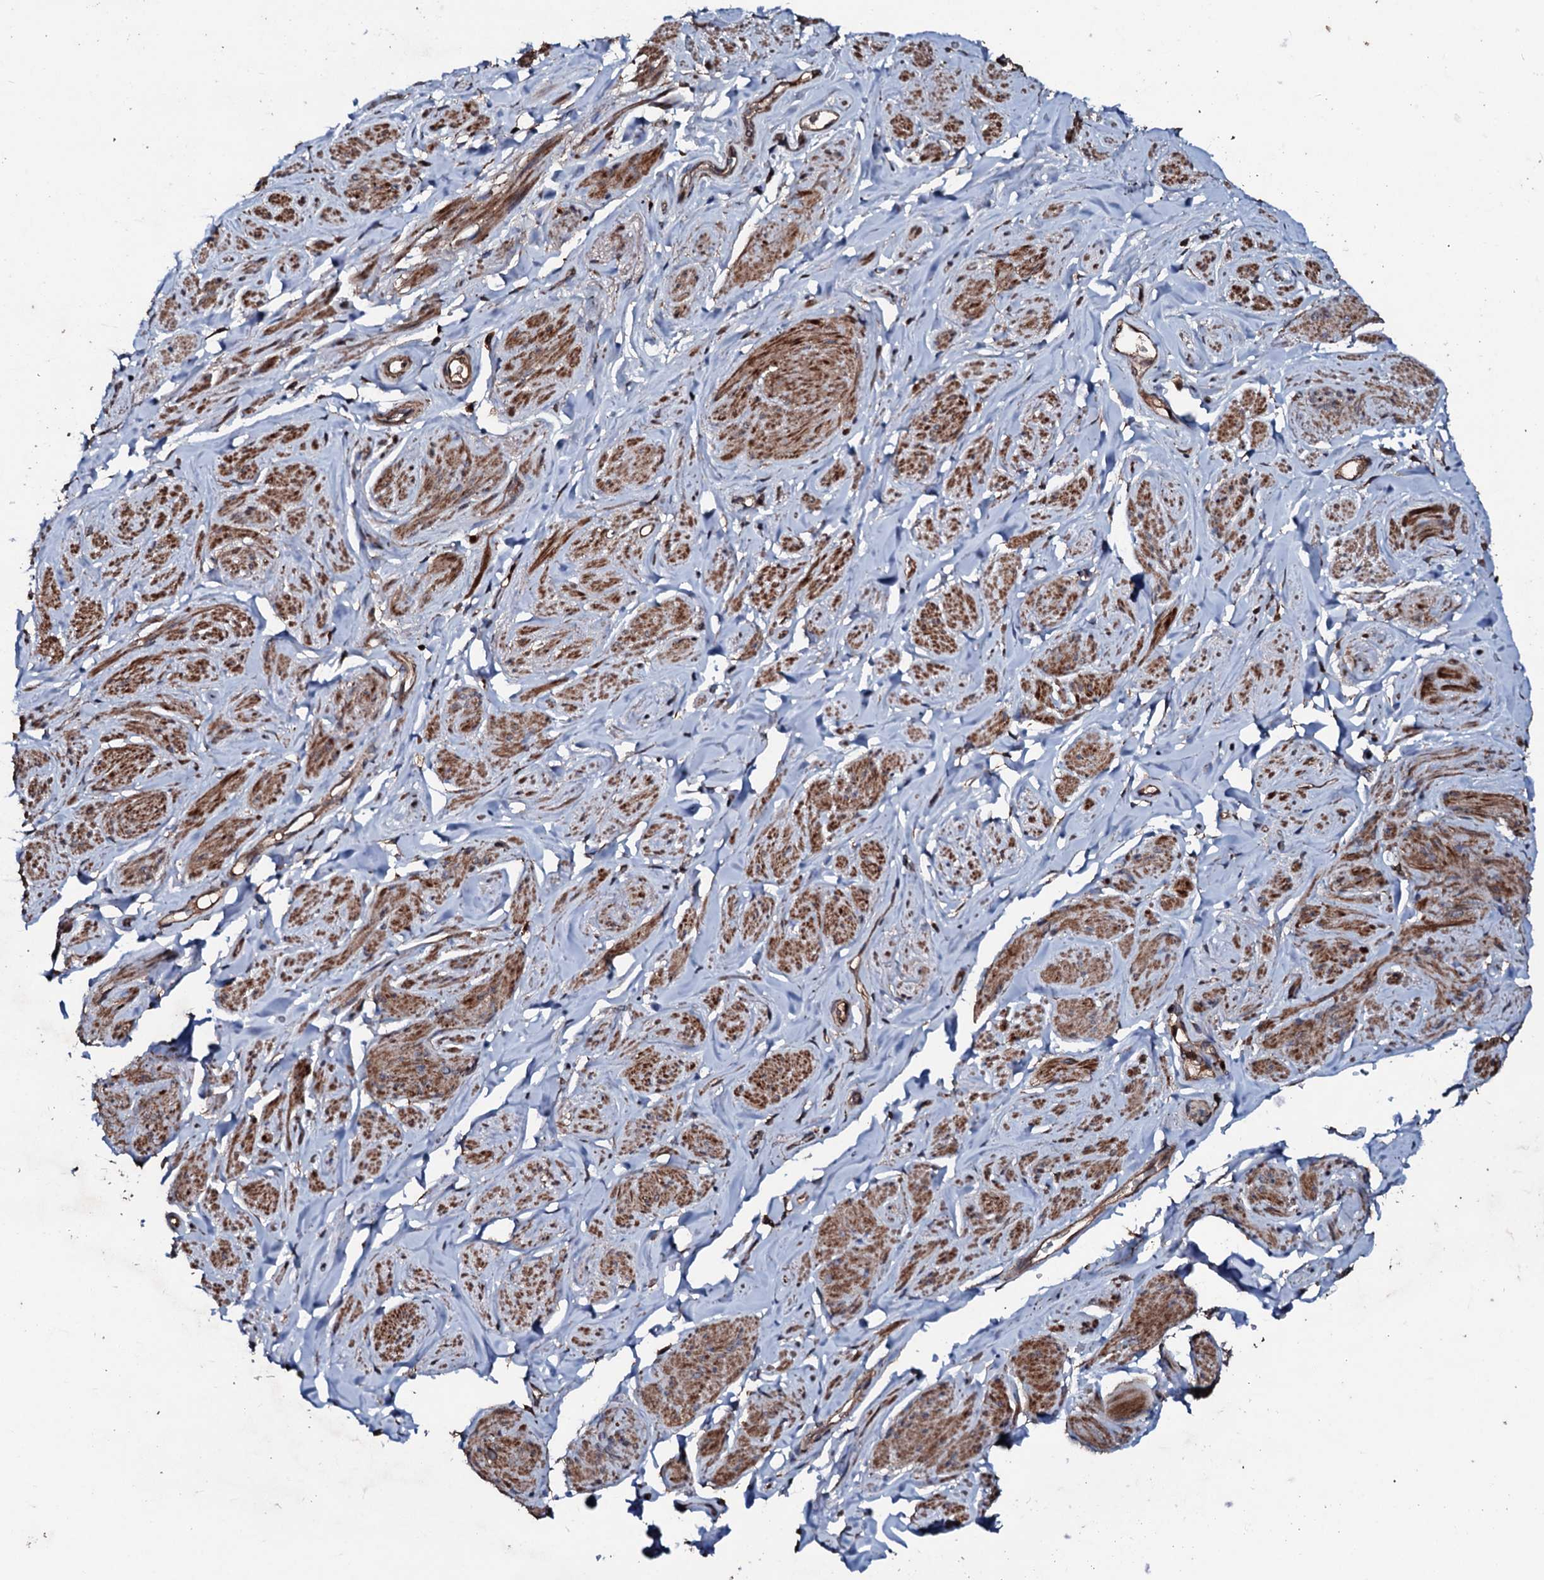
{"staining": {"intensity": "moderate", "quantity": ">75%", "location": "cytoplasmic/membranous"}, "tissue": "smooth muscle", "cell_type": "Smooth muscle cells", "image_type": "normal", "snomed": [{"axis": "morphology", "description": "Normal tissue, NOS"}, {"axis": "topography", "description": "Smooth muscle"}, {"axis": "topography", "description": "Peripheral nerve tissue"}], "caption": "Immunohistochemistry of benign human smooth muscle exhibits medium levels of moderate cytoplasmic/membranous staining in approximately >75% of smooth muscle cells.", "gene": "SDHAF2", "patient": {"sex": "male", "age": 69}}